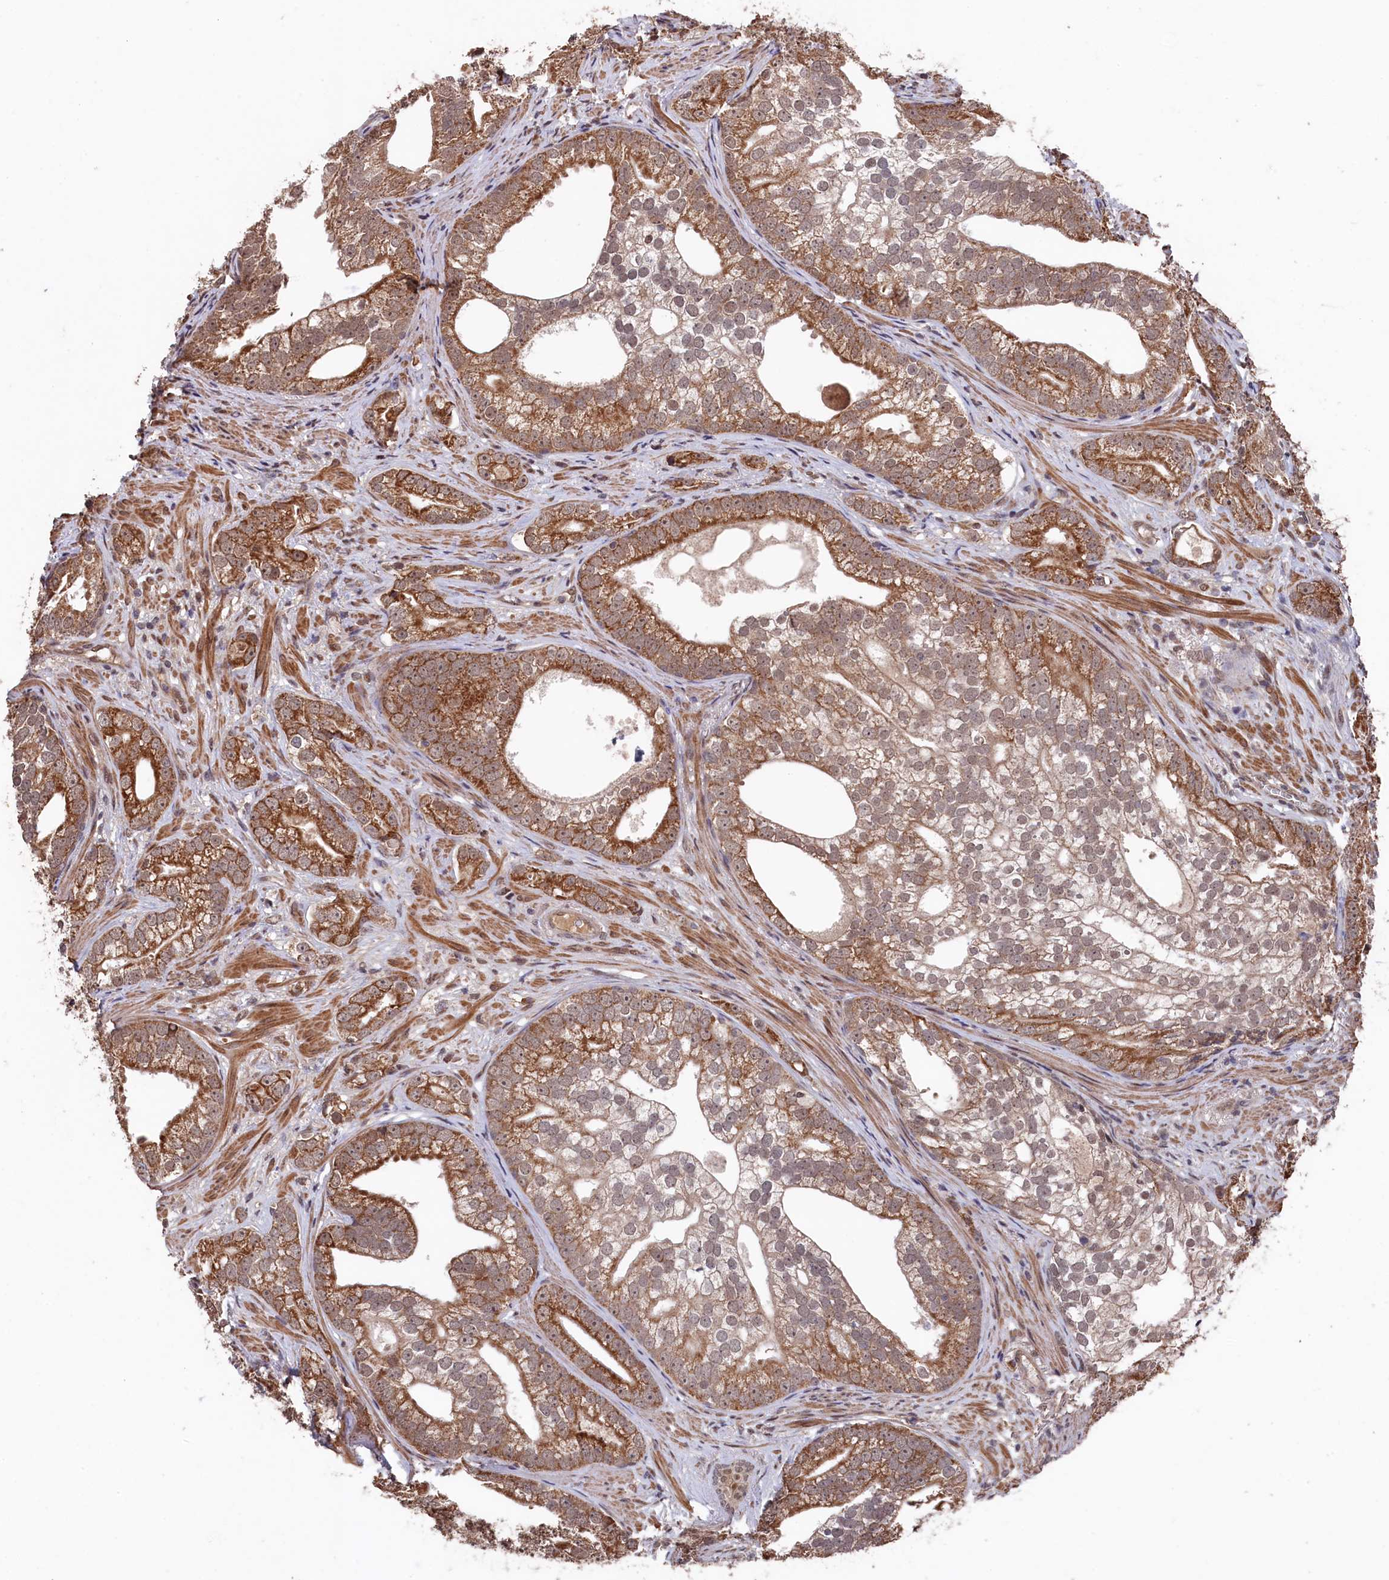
{"staining": {"intensity": "moderate", "quantity": ">75%", "location": "cytoplasmic/membranous"}, "tissue": "prostate cancer", "cell_type": "Tumor cells", "image_type": "cancer", "snomed": [{"axis": "morphology", "description": "Adenocarcinoma, High grade"}, {"axis": "topography", "description": "Prostate"}], "caption": "Prostate cancer stained with IHC reveals moderate cytoplasmic/membranous expression in about >75% of tumor cells. (DAB = brown stain, brightfield microscopy at high magnification).", "gene": "CLPX", "patient": {"sex": "male", "age": 75}}